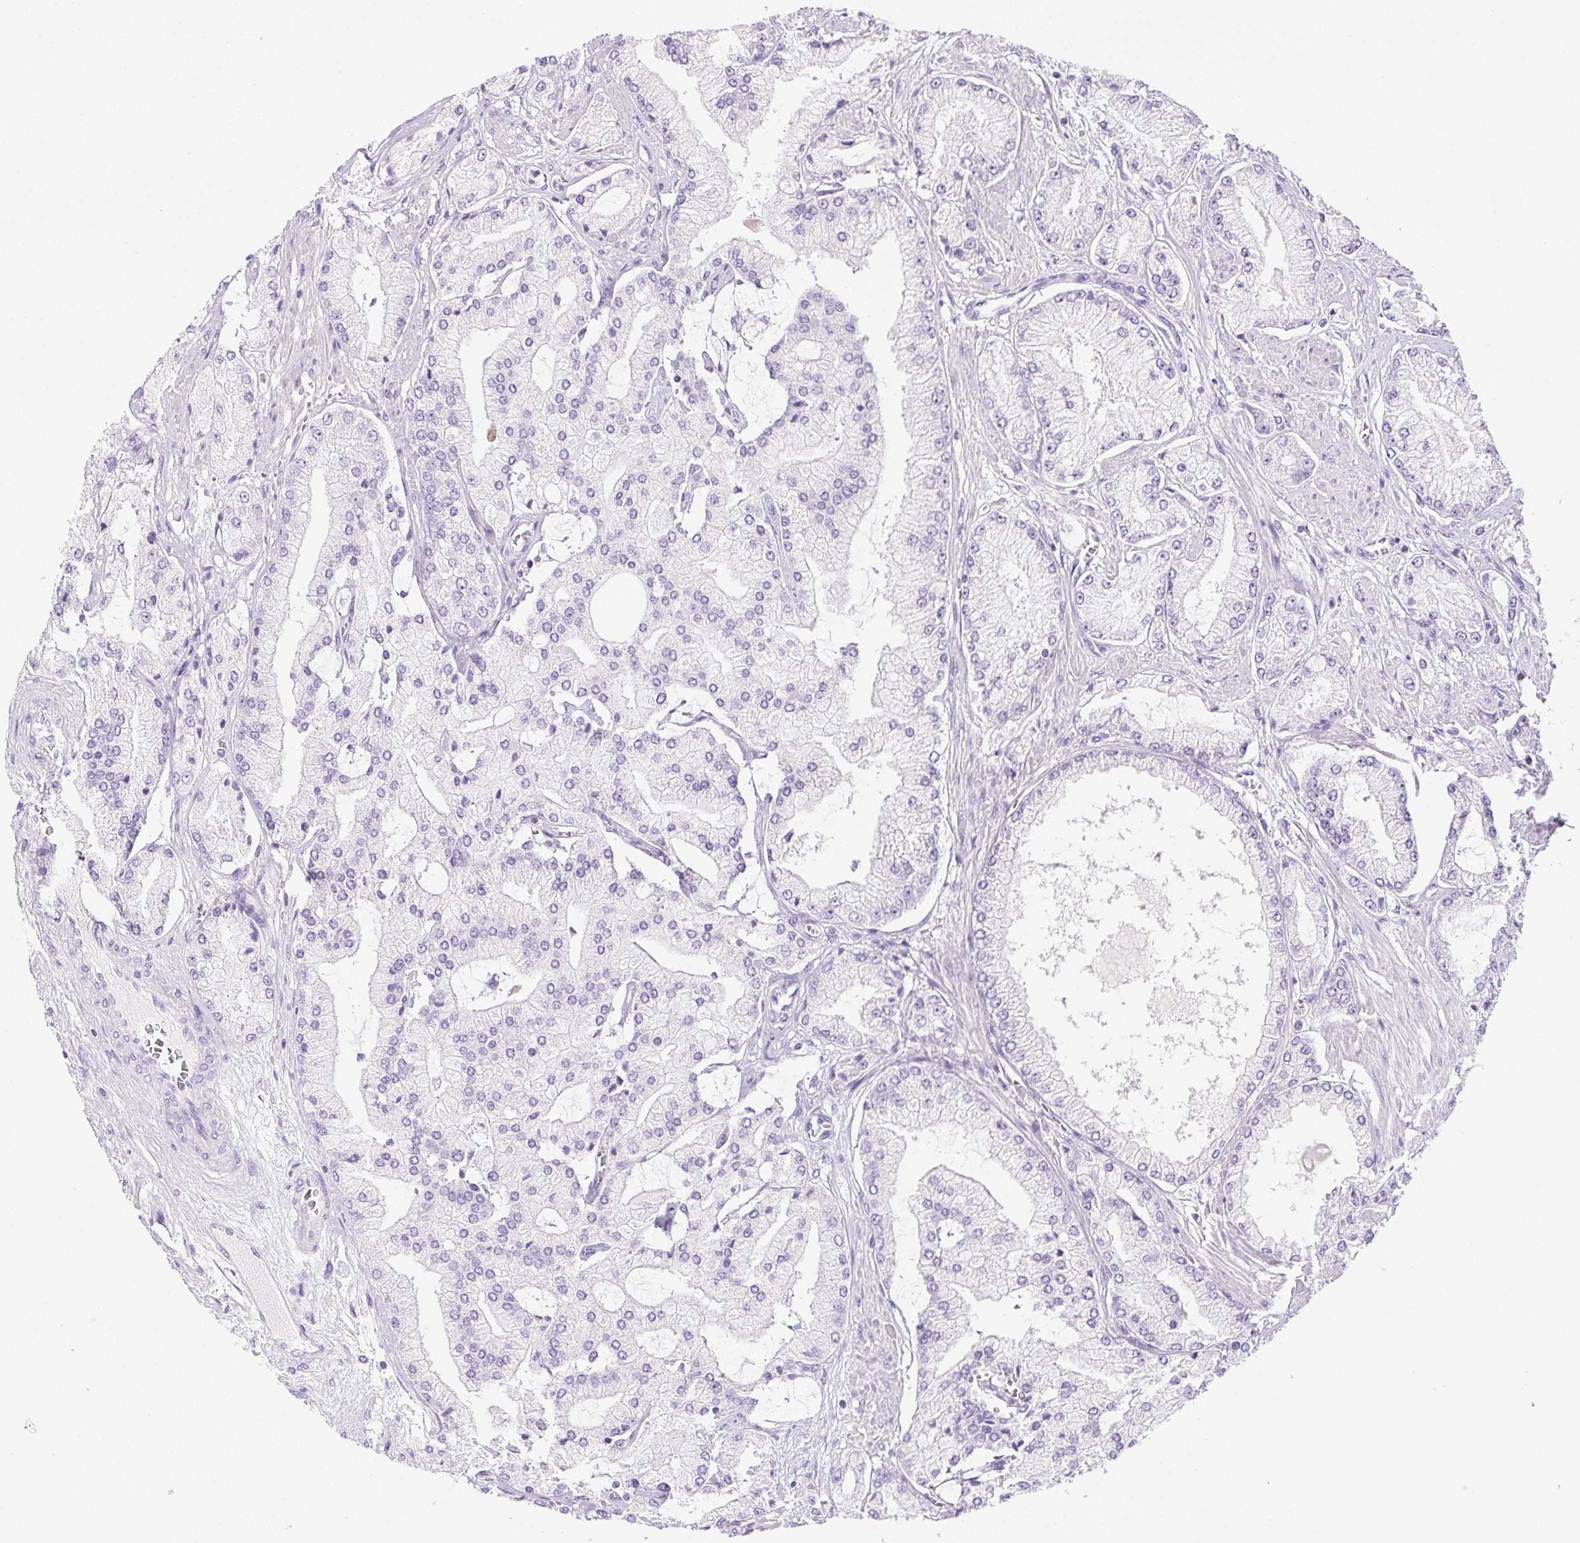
{"staining": {"intensity": "negative", "quantity": "none", "location": "none"}, "tissue": "prostate cancer", "cell_type": "Tumor cells", "image_type": "cancer", "snomed": [{"axis": "morphology", "description": "Adenocarcinoma, High grade"}, {"axis": "topography", "description": "Prostate"}], "caption": "Protein analysis of prostate cancer demonstrates no significant positivity in tumor cells.", "gene": "BEND2", "patient": {"sex": "male", "age": 68}}